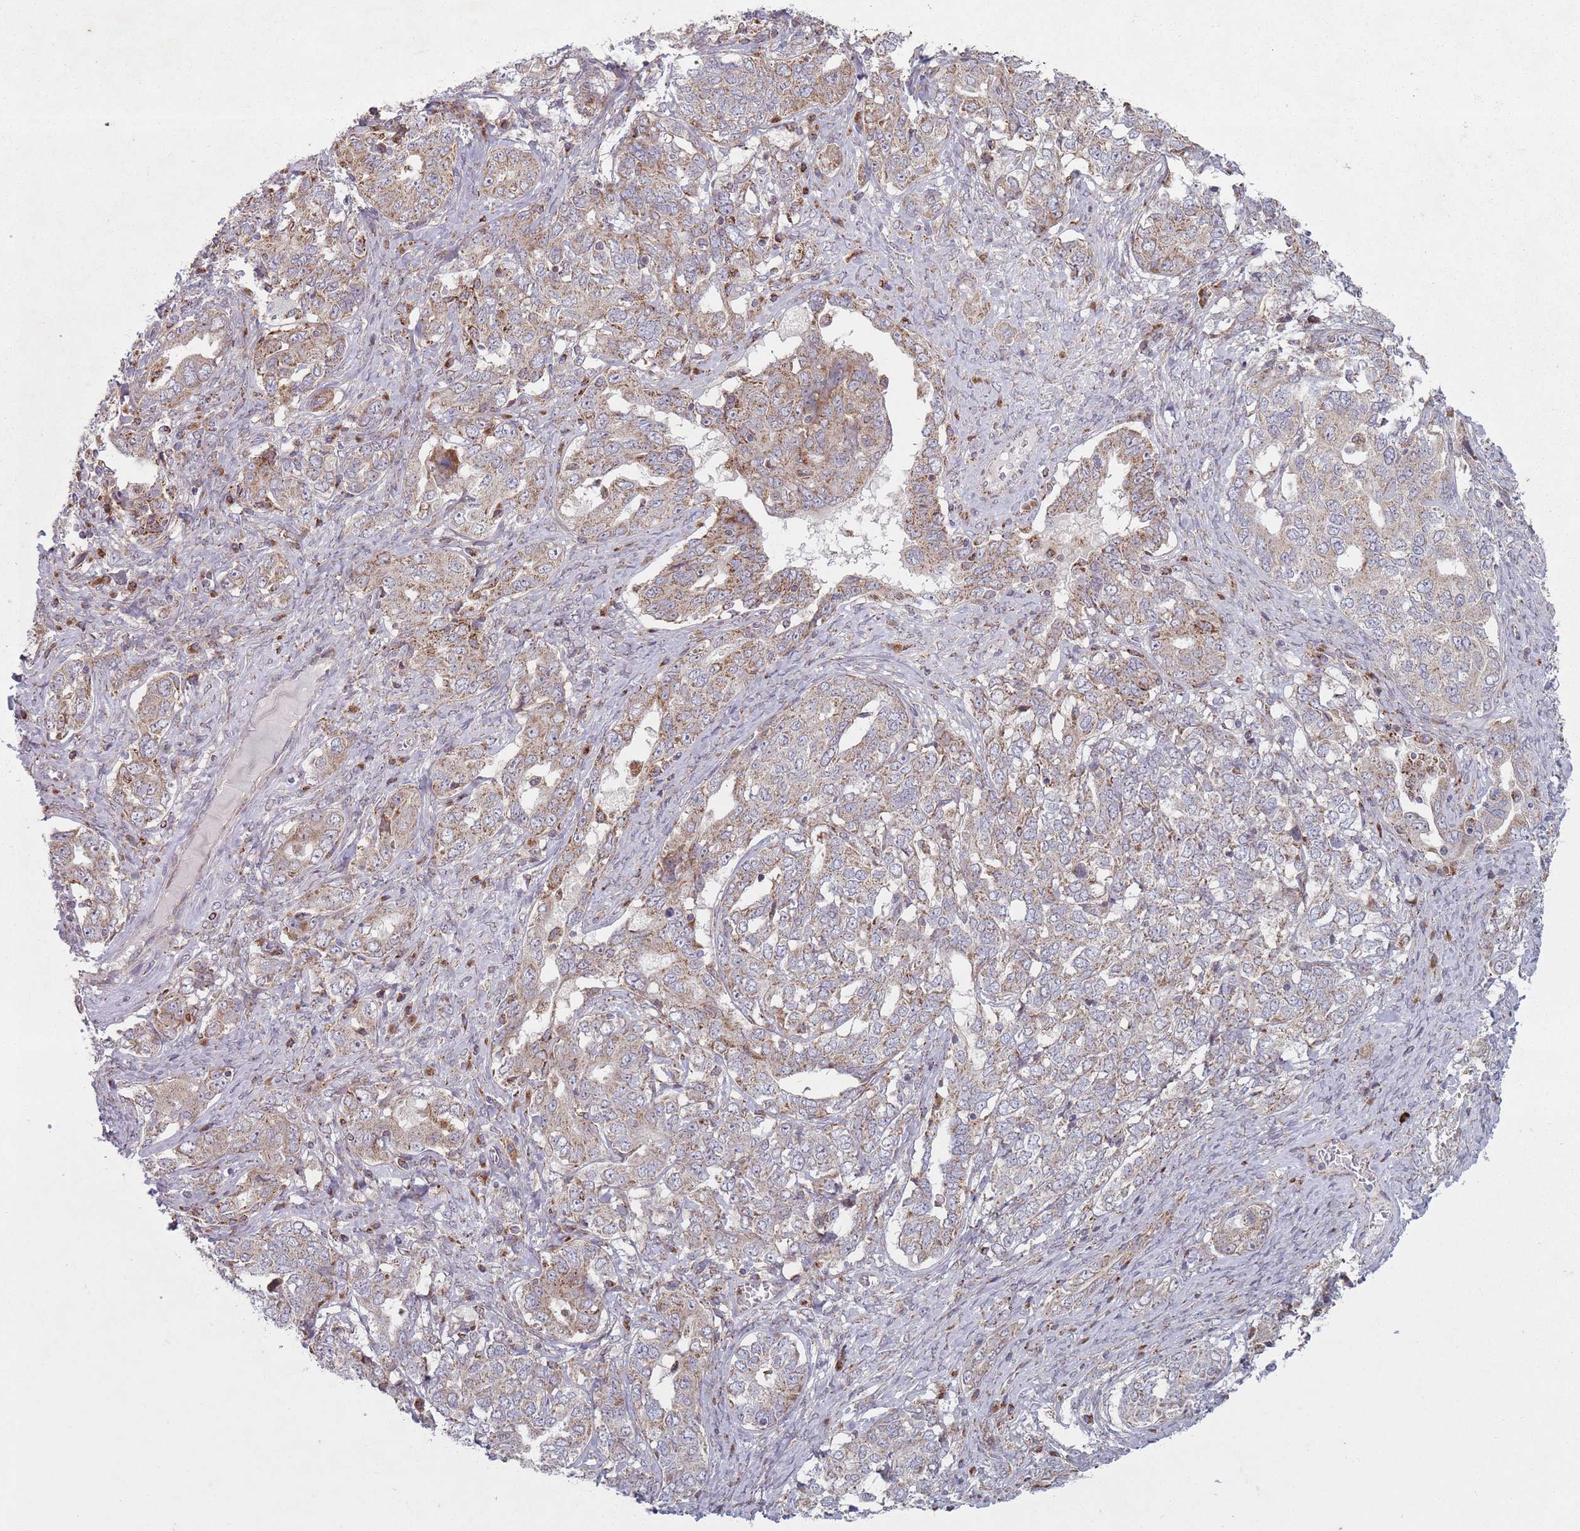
{"staining": {"intensity": "weak", "quantity": "25%-75%", "location": "cytoplasmic/membranous"}, "tissue": "ovarian cancer", "cell_type": "Tumor cells", "image_type": "cancer", "snomed": [{"axis": "morphology", "description": "Carcinoma, endometroid"}, {"axis": "topography", "description": "Ovary"}], "caption": "This is a photomicrograph of immunohistochemistry staining of ovarian cancer, which shows weak staining in the cytoplasmic/membranous of tumor cells.", "gene": "OR10Q1", "patient": {"sex": "female", "age": 62}}